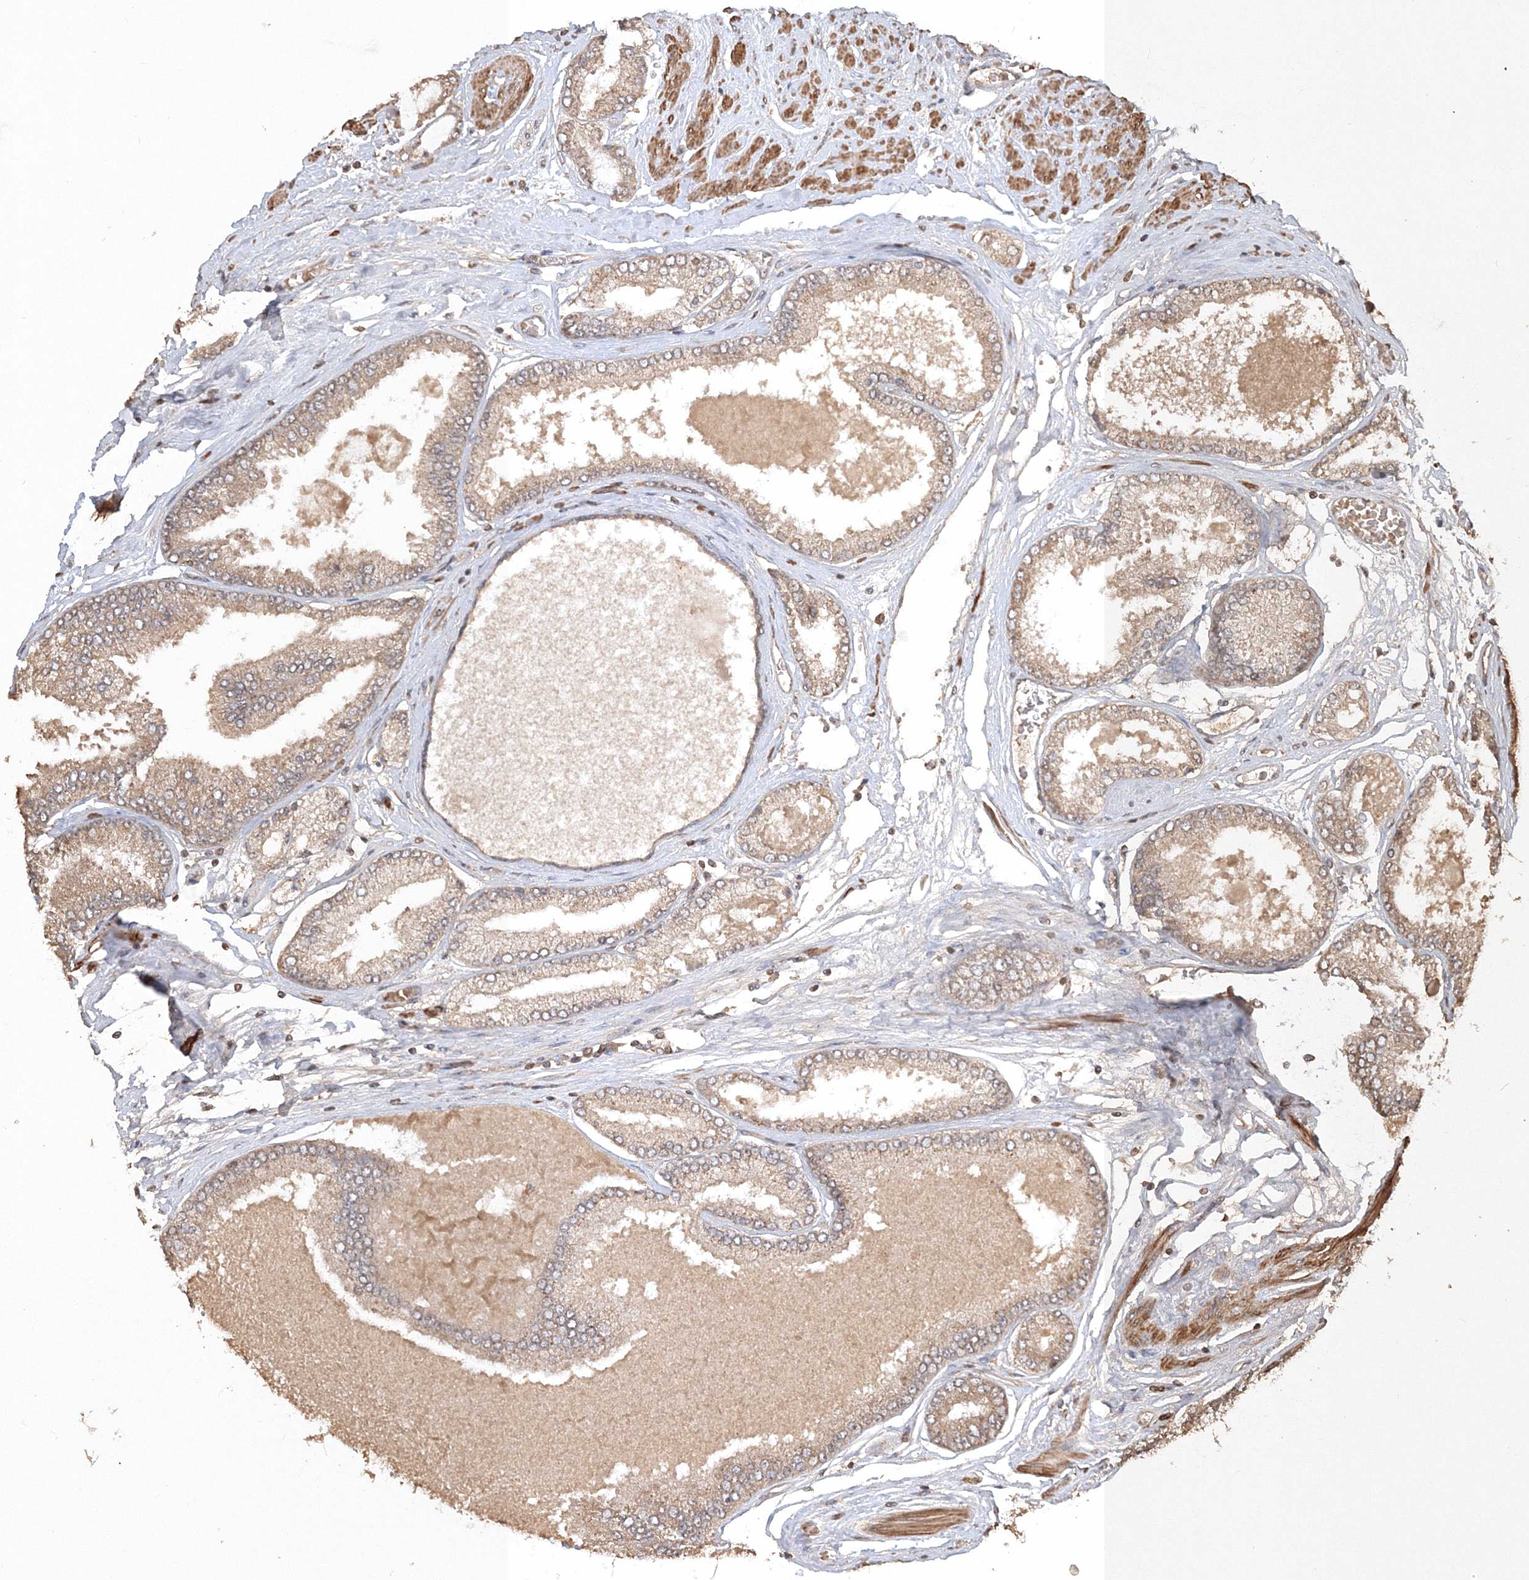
{"staining": {"intensity": "weak", "quantity": ">75%", "location": "cytoplasmic/membranous"}, "tissue": "prostate cancer", "cell_type": "Tumor cells", "image_type": "cancer", "snomed": [{"axis": "morphology", "description": "Adenocarcinoma, High grade"}, {"axis": "topography", "description": "Prostate"}], "caption": "Weak cytoplasmic/membranous protein positivity is present in about >75% of tumor cells in adenocarcinoma (high-grade) (prostate). Immunohistochemistry stains the protein of interest in brown and the nuclei are stained blue.", "gene": "CCDC122", "patient": {"sex": "male", "age": 59}}